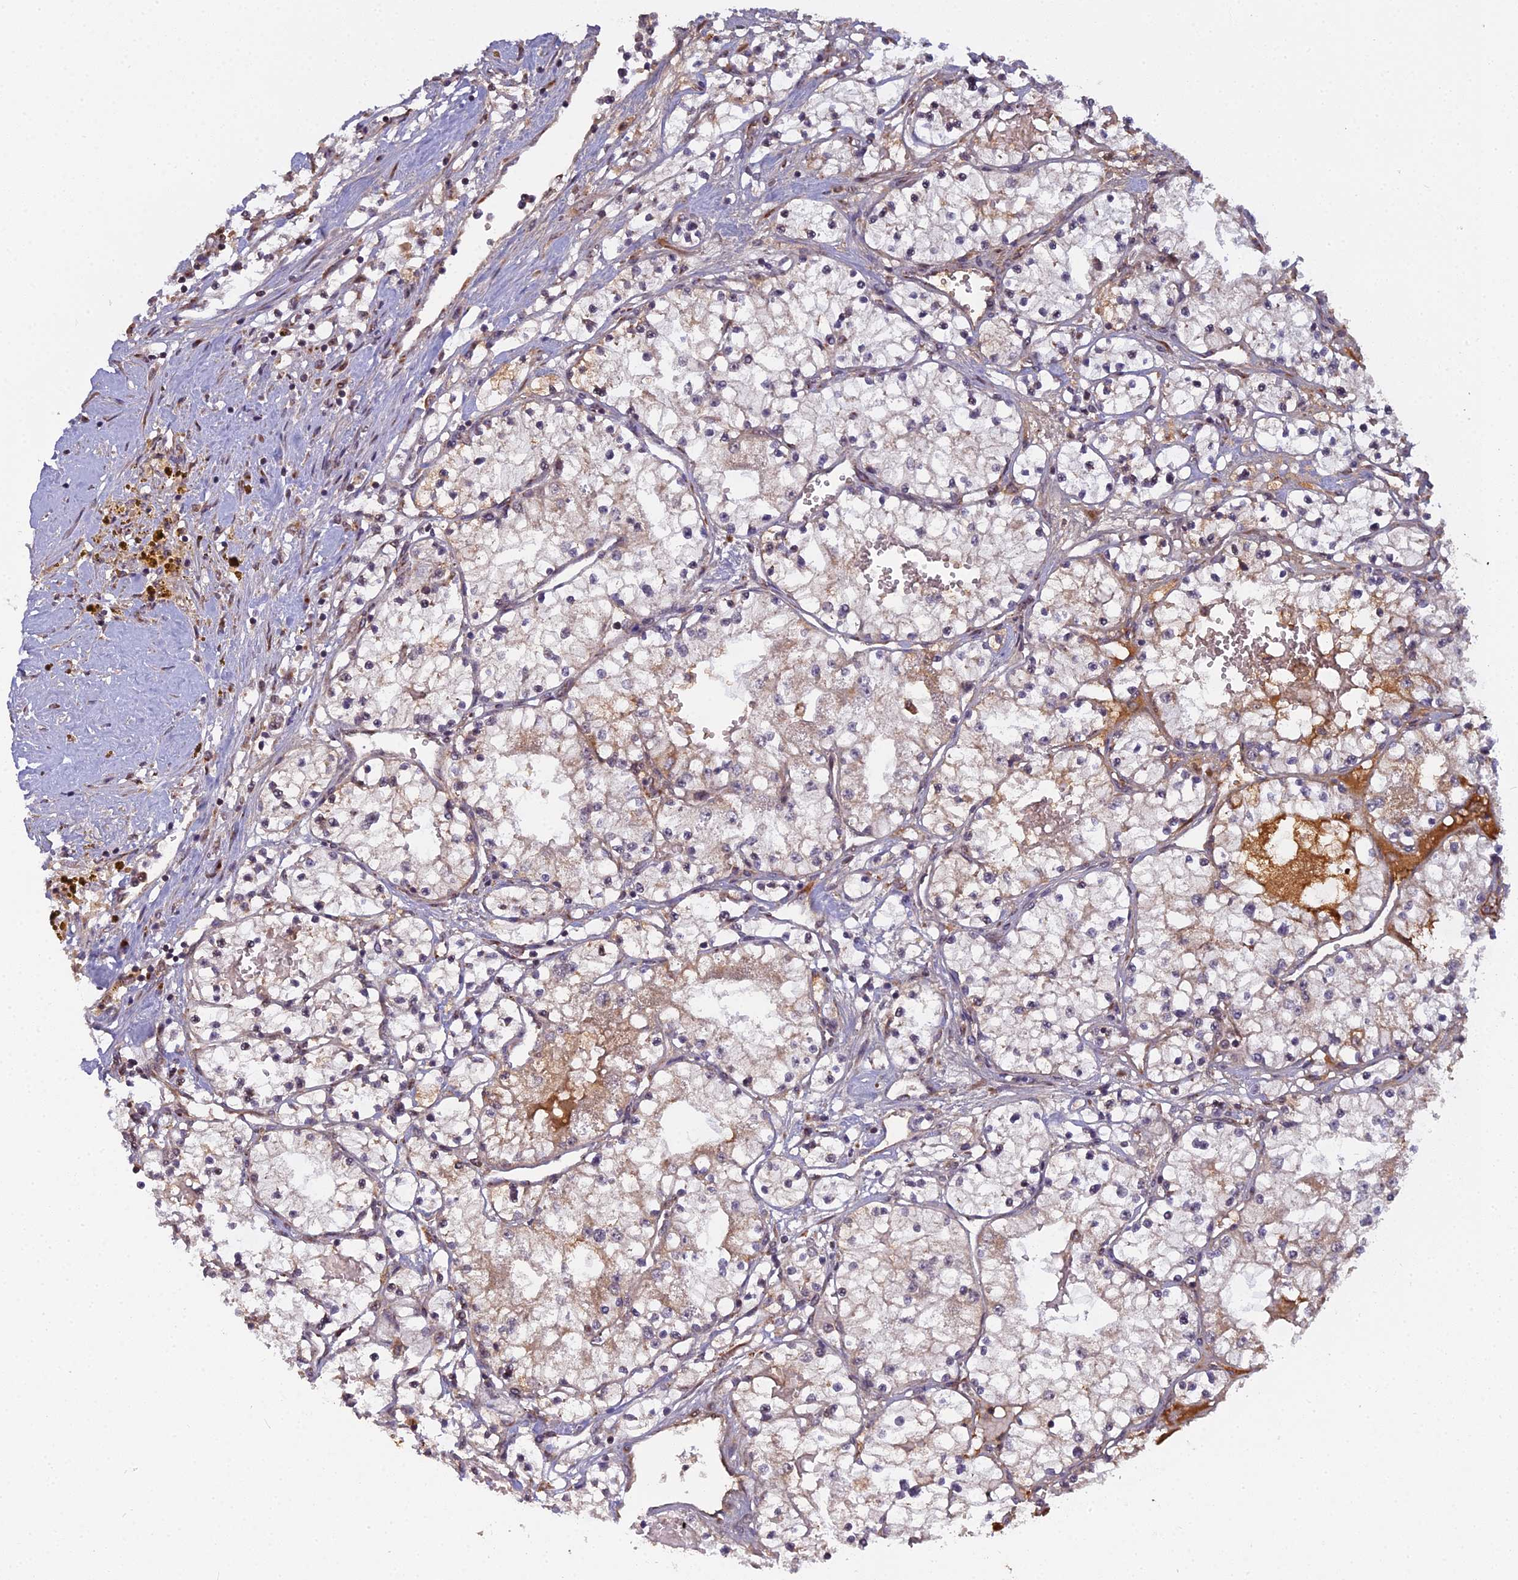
{"staining": {"intensity": "moderate", "quantity": "<25%", "location": "cytoplasmic/membranous"}, "tissue": "renal cancer", "cell_type": "Tumor cells", "image_type": "cancer", "snomed": [{"axis": "morphology", "description": "Normal tissue, NOS"}, {"axis": "morphology", "description": "Adenocarcinoma, NOS"}, {"axis": "topography", "description": "Kidney"}], "caption": "Immunohistochemistry (IHC) of renal cancer reveals low levels of moderate cytoplasmic/membranous staining in about <25% of tumor cells.", "gene": "MEOX1", "patient": {"sex": "male", "age": 68}}